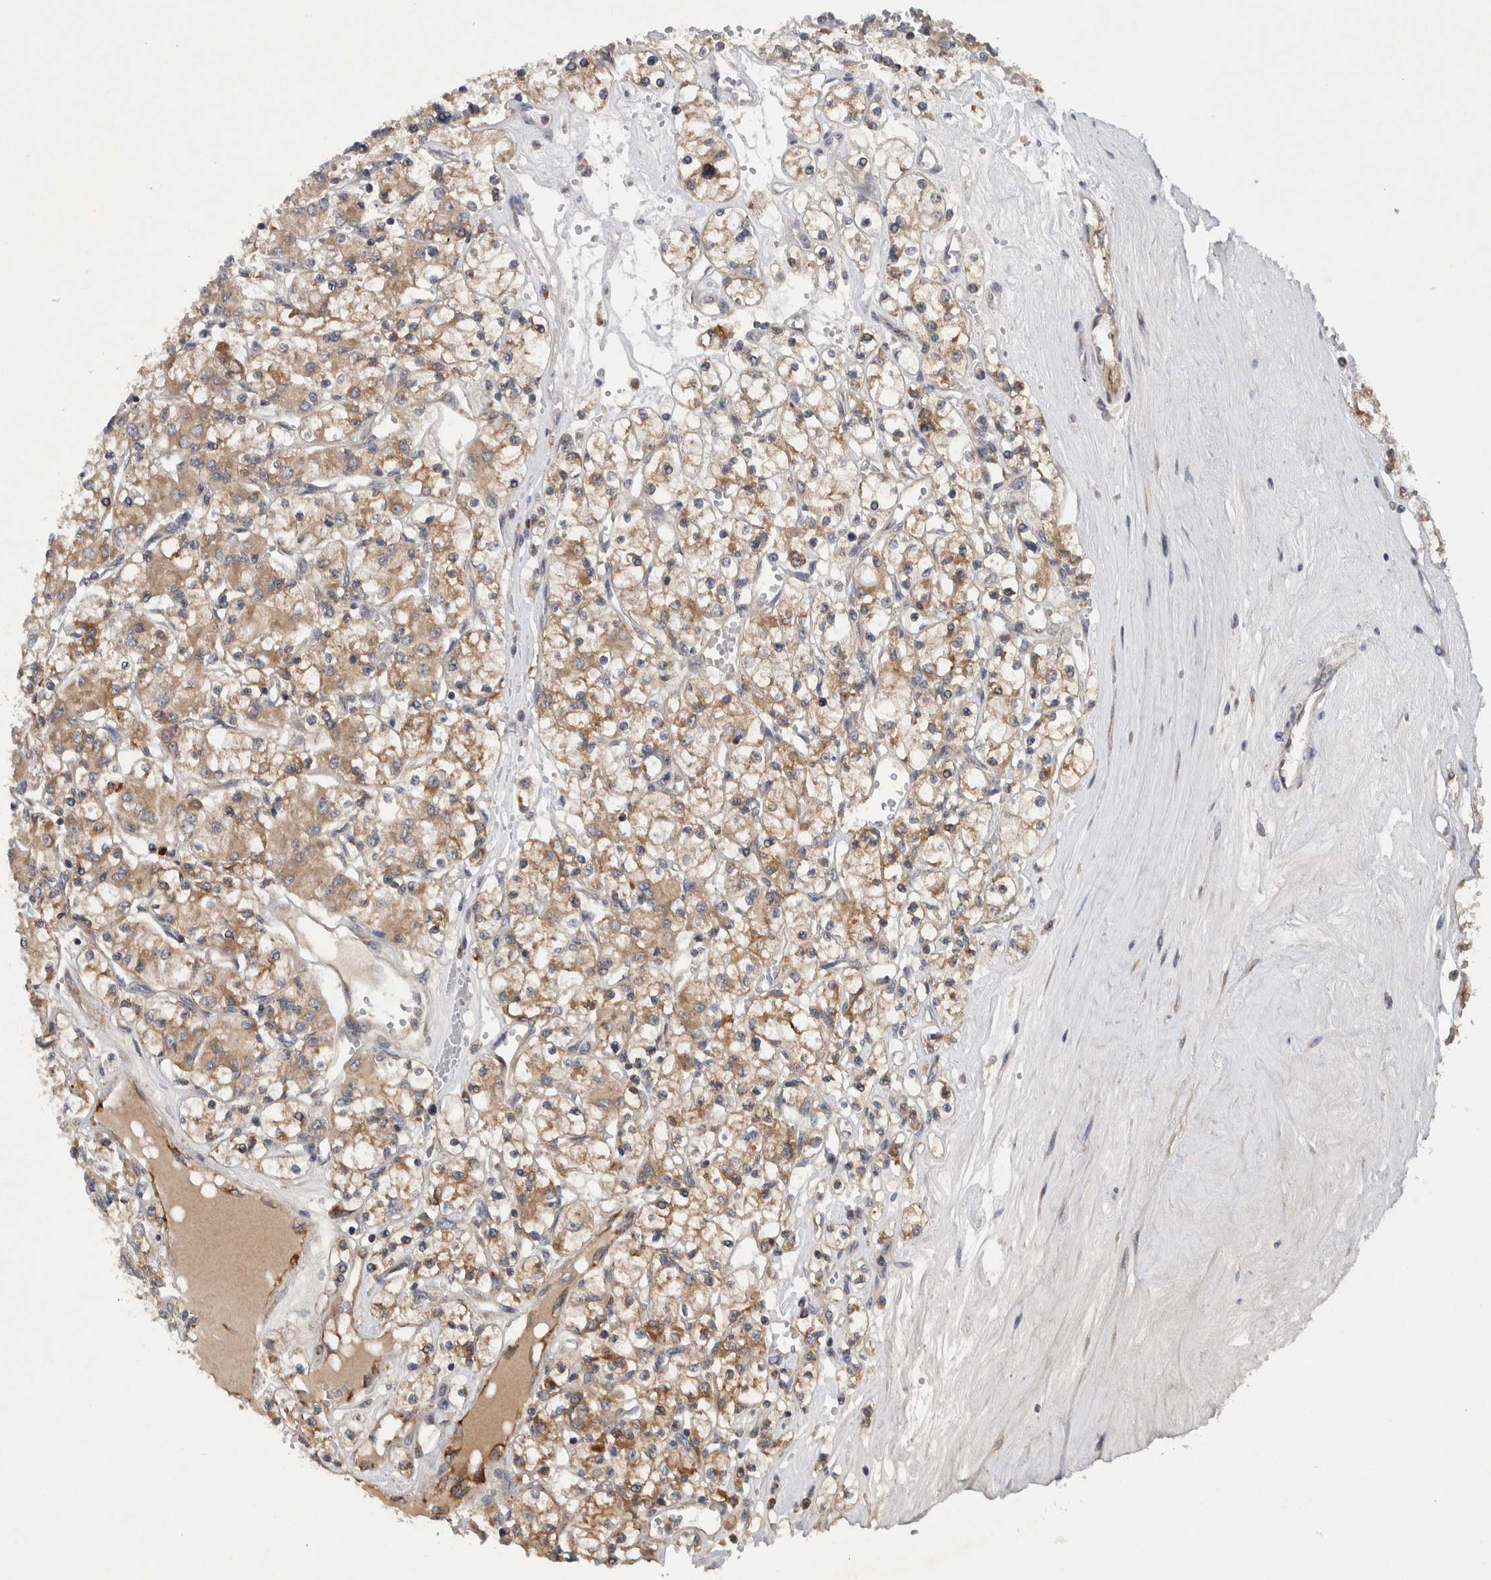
{"staining": {"intensity": "moderate", "quantity": ">75%", "location": "cytoplasmic/membranous"}, "tissue": "renal cancer", "cell_type": "Tumor cells", "image_type": "cancer", "snomed": [{"axis": "morphology", "description": "Adenocarcinoma, NOS"}, {"axis": "topography", "description": "Kidney"}], "caption": "The immunohistochemical stain shows moderate cytoplasmic/membranous expression in tumor cells of renal cancer (adenocarcinoma) tissue.", "gene": "PDCD2", "patient": {"sex": "female", "age": 59}}